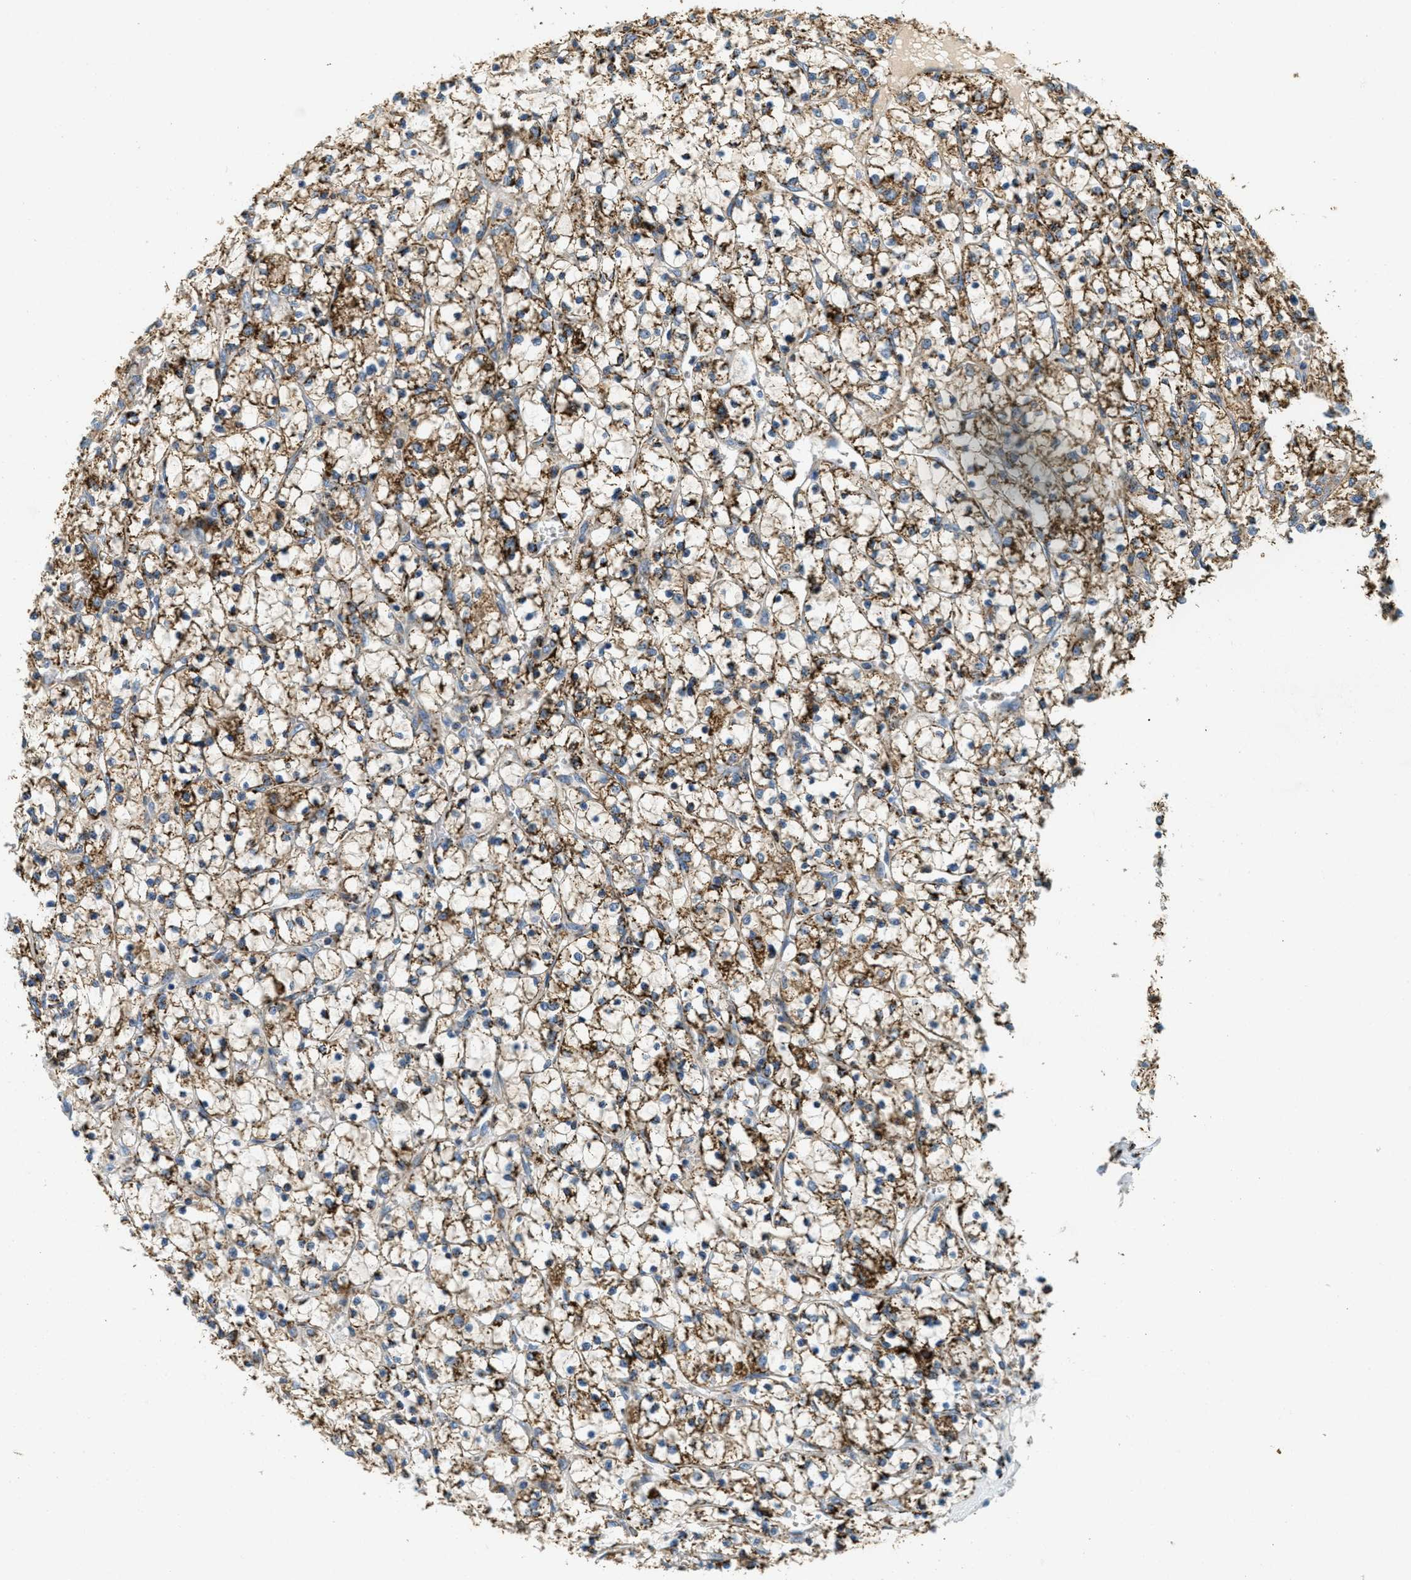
{"staining": {"intensity": "moderate", "quantity": ">75%", "location": "cytoplasmic/membranous"}, "tissue": "renal cancer", "cell_type": "Tumor cells", "image_type": "cancer", "snomed": [{"axis": "morphology", "description": "Adenocarcinoma, NOS"}, {"axis": "topography", "description": "Kidney"}], "caption": "Immunohistochemical staining of renal cancer (adenocarcinoma) shows moderate cytoplasmic/membranous protein staining in about >75% of tumor cells. (DAB (3,3'-diaminobenzidine) = brown stain, brightfield microscopy at high magnification).", "gene": "HLCS", "patient": {"sex": "female", "age": 69}}